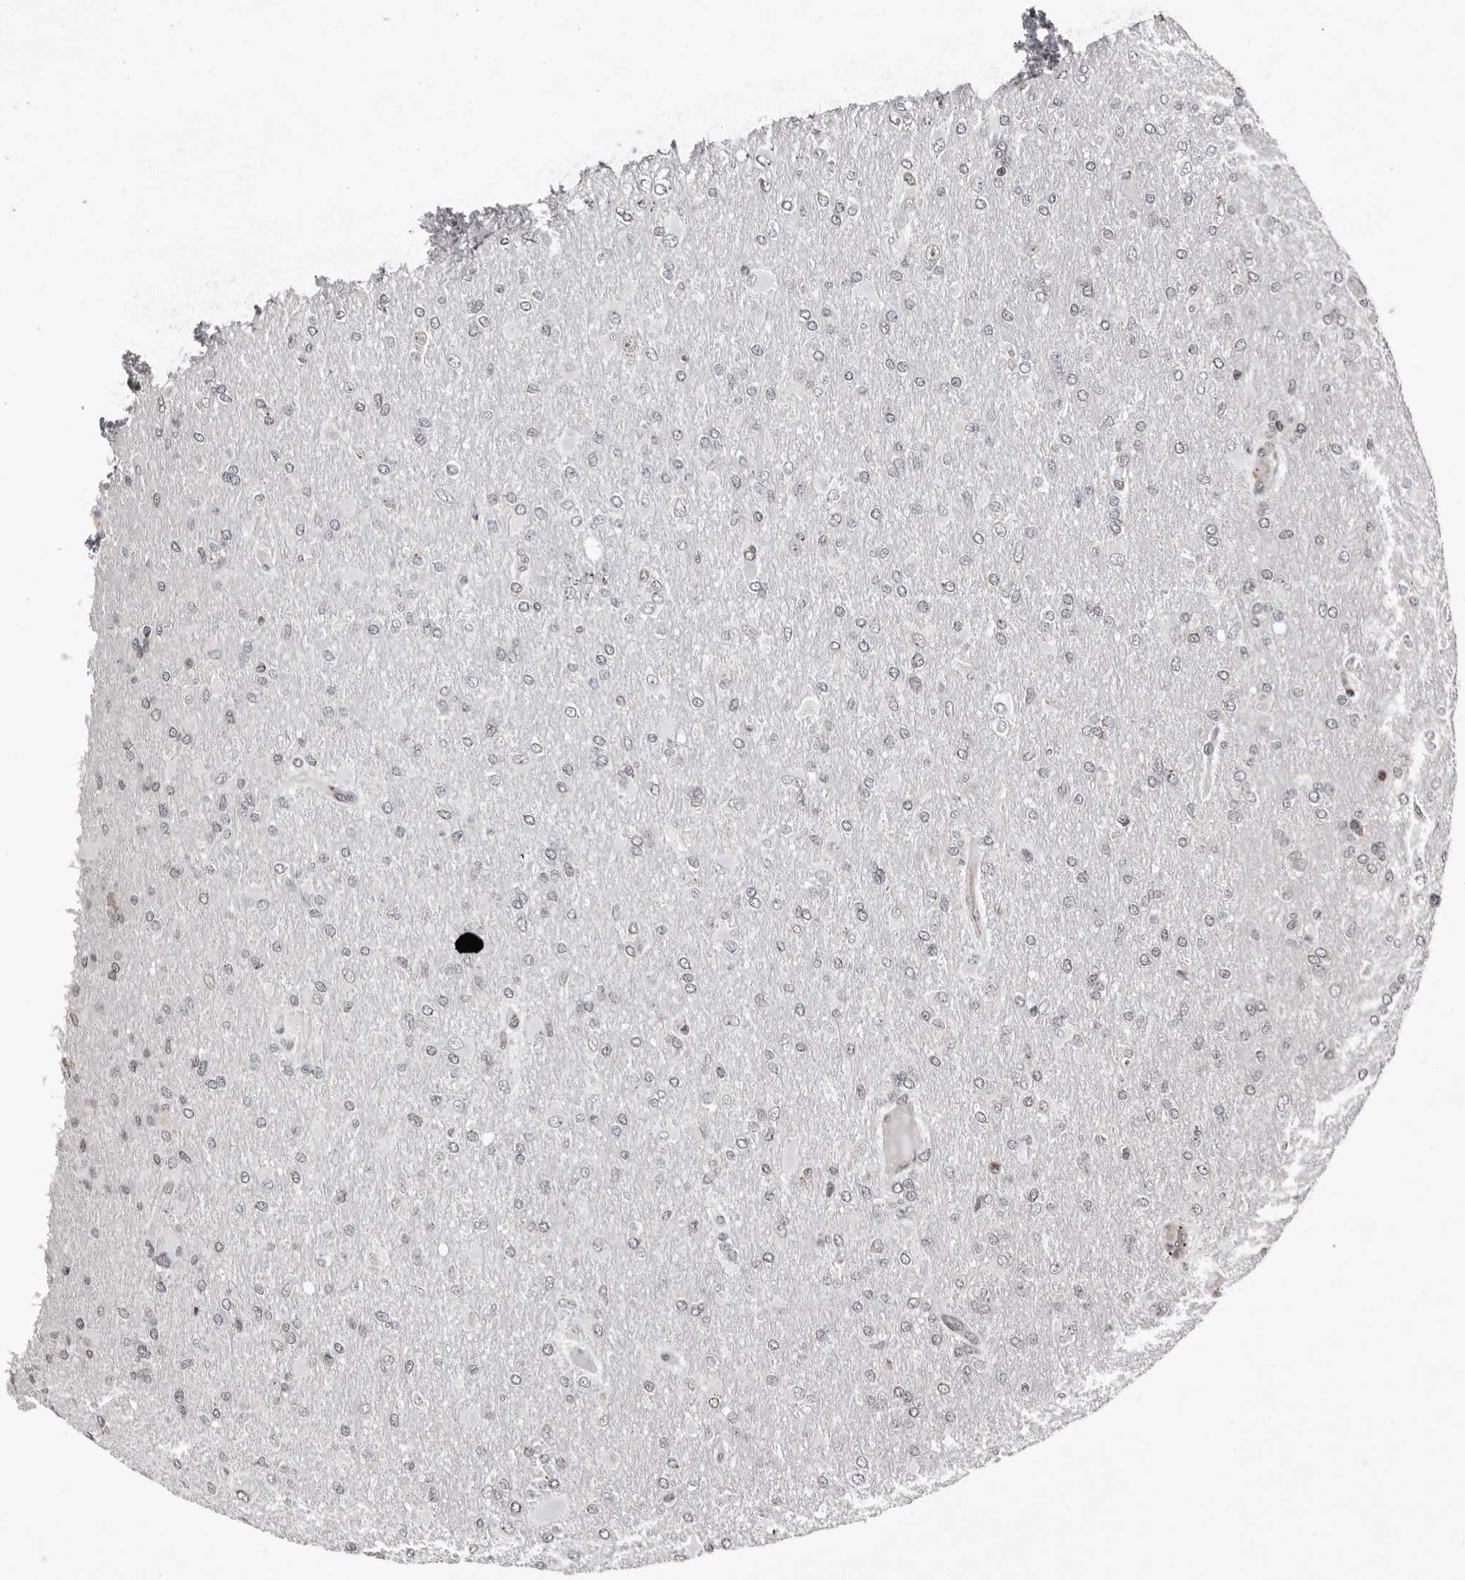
{"staining": {"intensity": "negative", "quantity": "none", "location": "none"}, "tissue": "glioma", "cell_type": "Tumor cells", "image_type": "cancer", "snomed": [{"axis": "morphology", "description": "Glioma, malignant, High grade"}, {"axis": "topography", "description": "Cerebral cortex"}], "caption": "Histopathology image shows no protein expression in tumor cells of glioma tissue. (DAB IHC with hematoxylin counter stain).", "gene": "THUMPD1", "patient": {"sex": "female", "age": 36}}